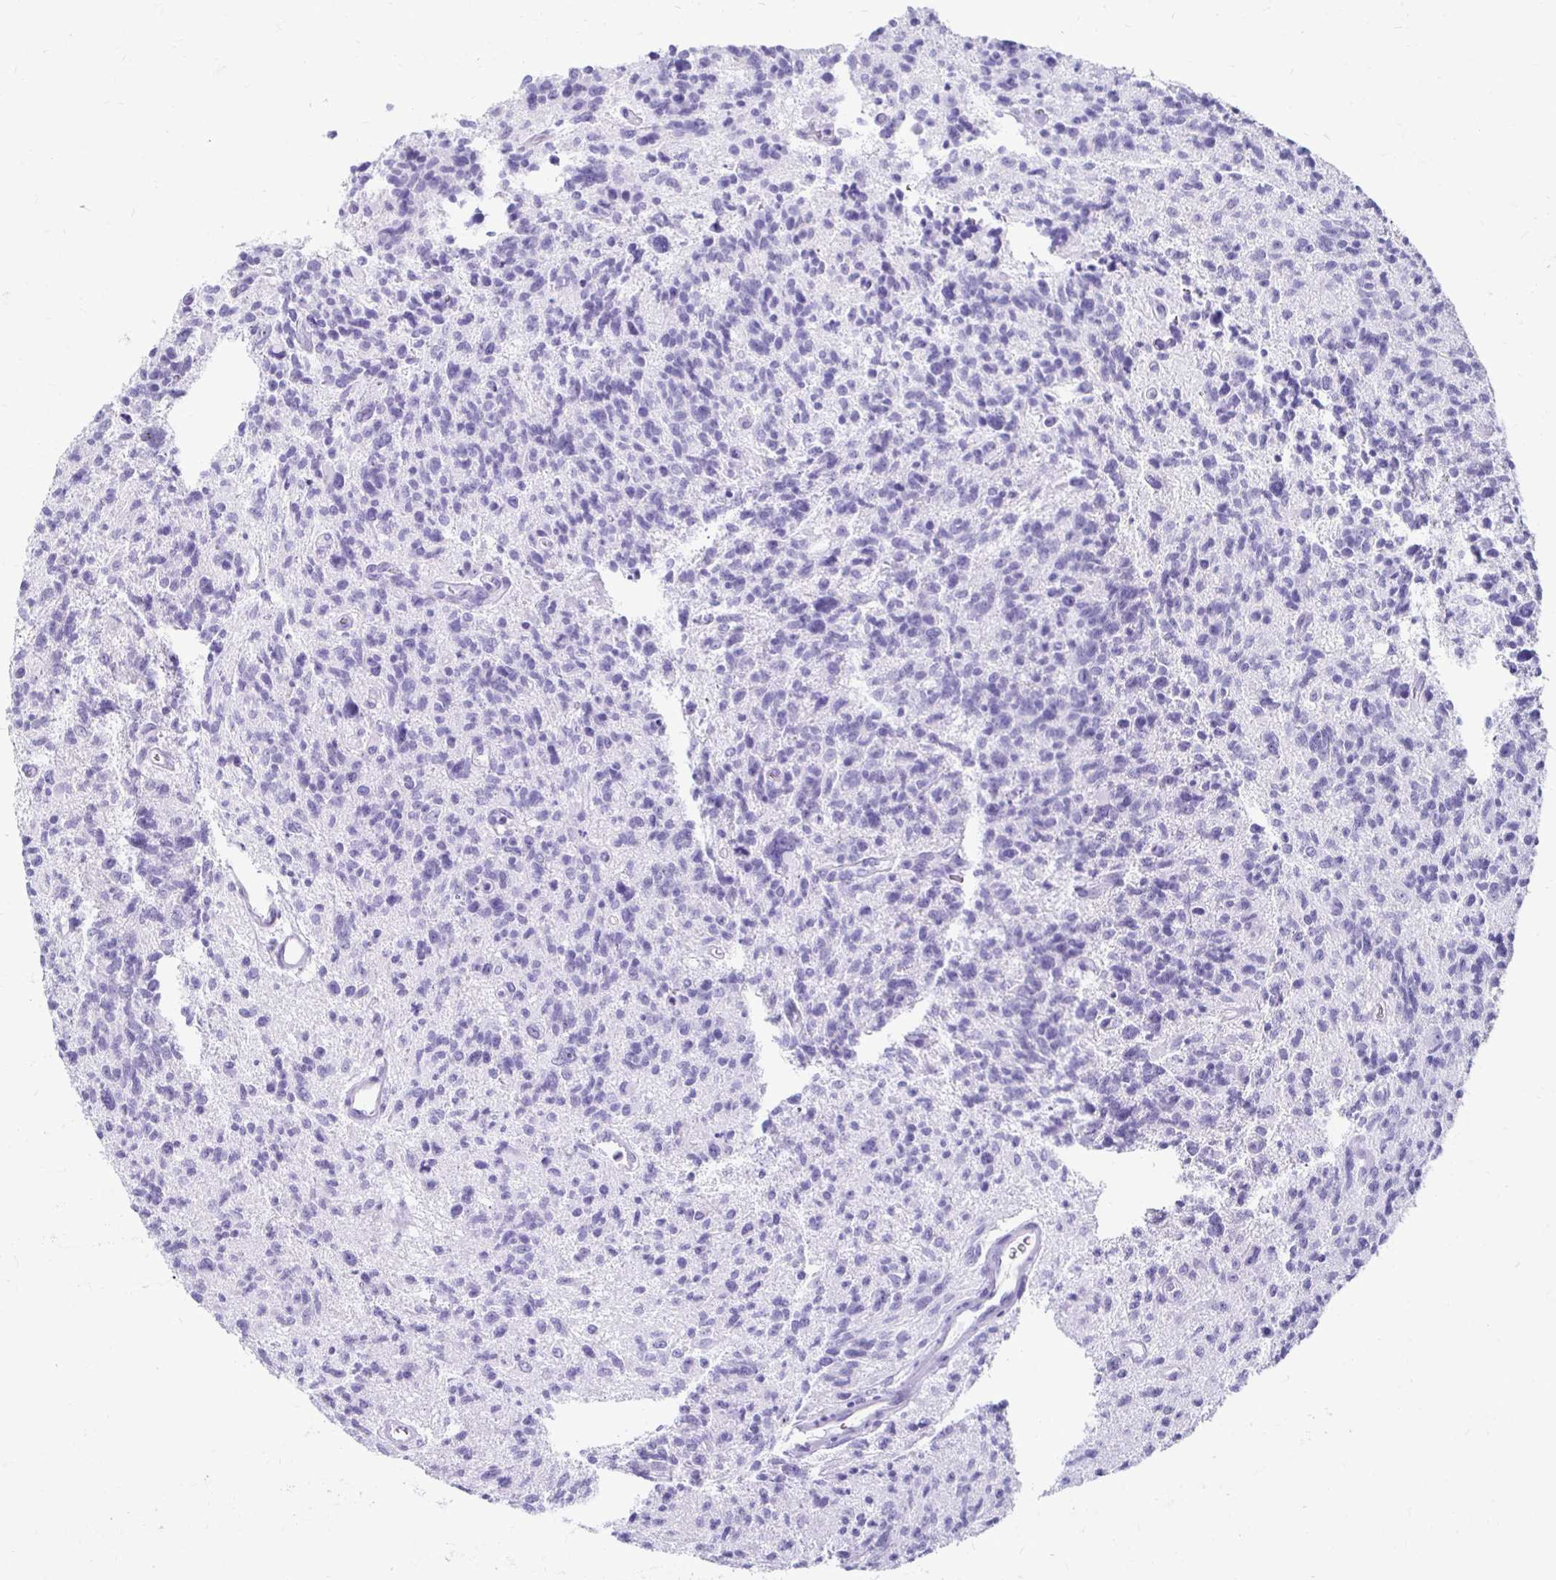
{"staining": {"intensity": "negative", "quantity": "none", "location": "none"}, "tissue": "glioma", "cell_type": "Tumor cells", "image_type": "cancer", "snomed": [{"axis": "morphology", "description": "Glioma, malignant, High grade"}, {"axis": "topography", "description": "Brain"}], "caption": "Tumor cells show no significant positivity in malignant high-grade glioma.", "gene": "CST6", "patient": {"sex": "male", "age": 29}}